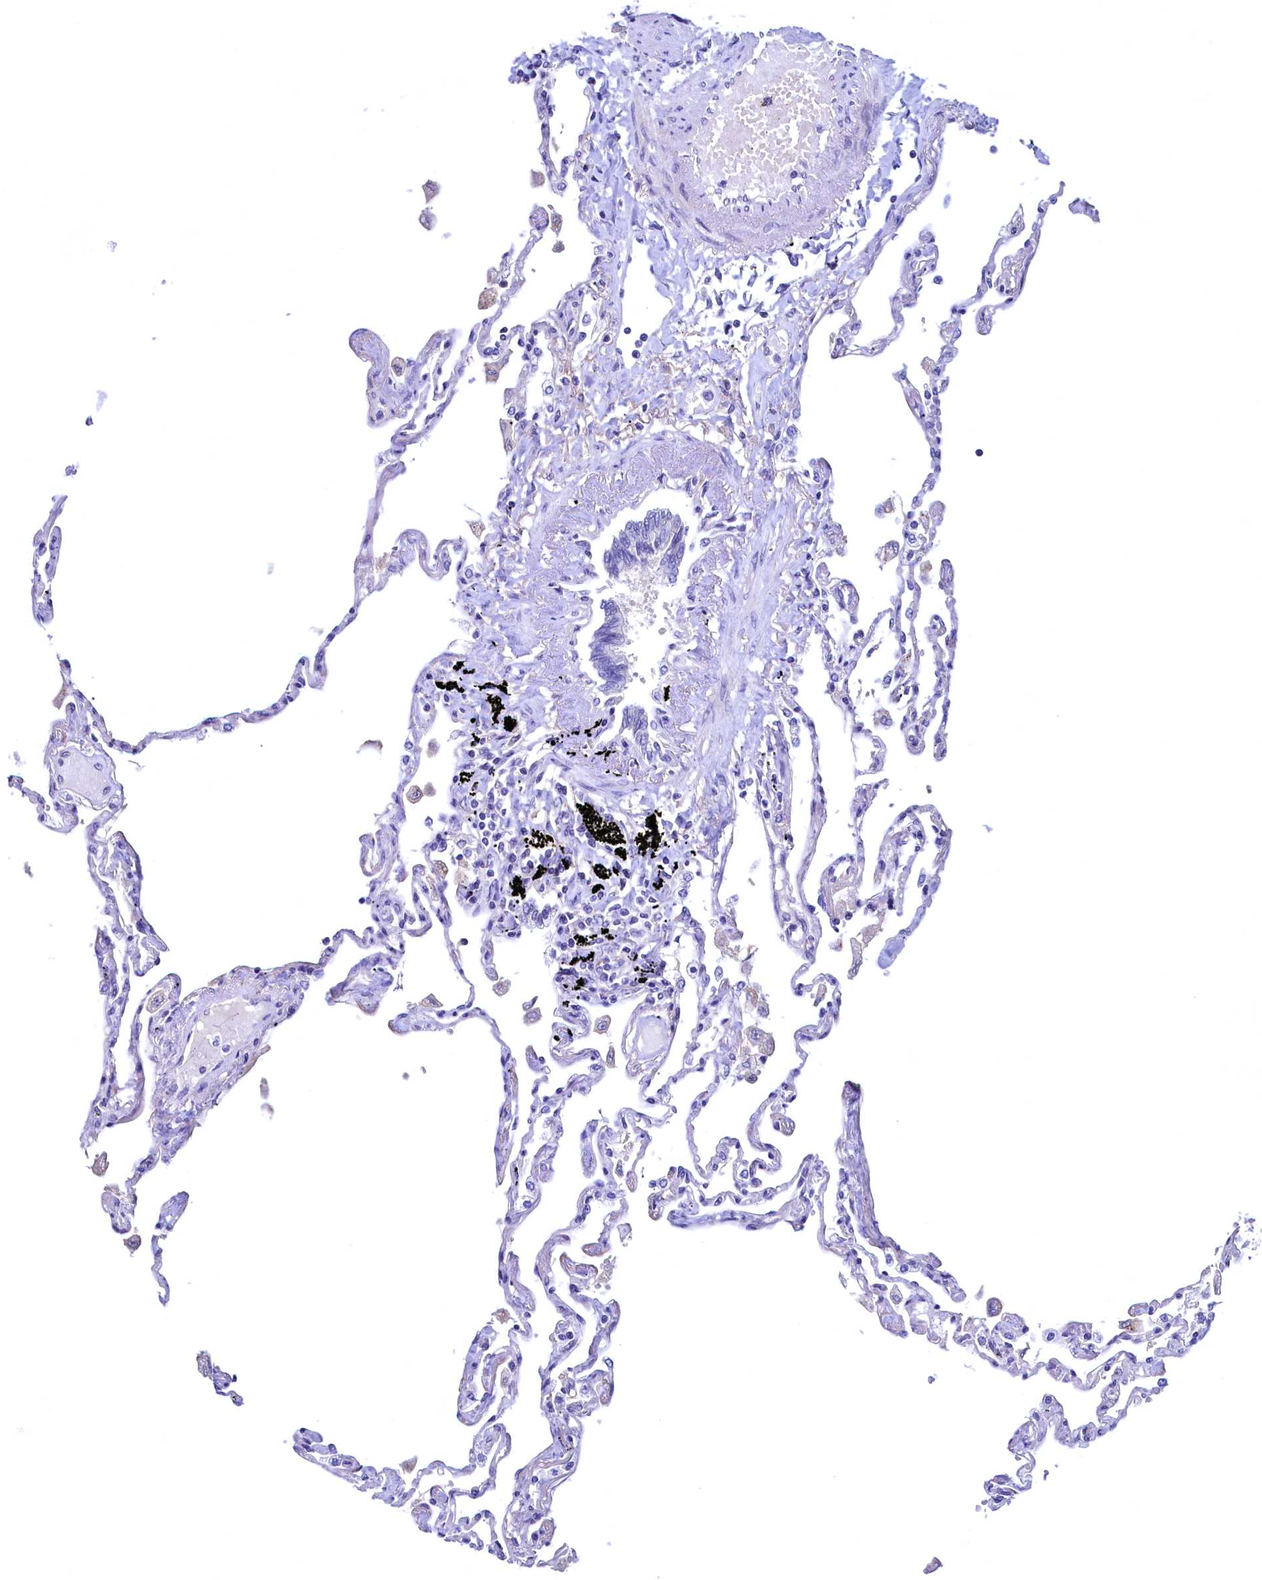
{"staining": {"intensity": "negative", "quantity": "none", "location": "none"}, "tissue": "lung", "cell_type": "Alveolar cells", "image_type": "normal", "snomed": [{"axis": "morphology", "description": "Normal tissue, NOS"}, {"axis": "topography", "description": "Lung"}], "caption": "An immunohistochemistry (IHC) micrograph of benign lung is shown. There is no staining in alveolar cells of lung. The staining is performed using DAB brown chromogen with nuclei counter-stained in using hematoxylin.", "gene": "FLYWCH2", "patient": {"sex": "female", "age": 67}}